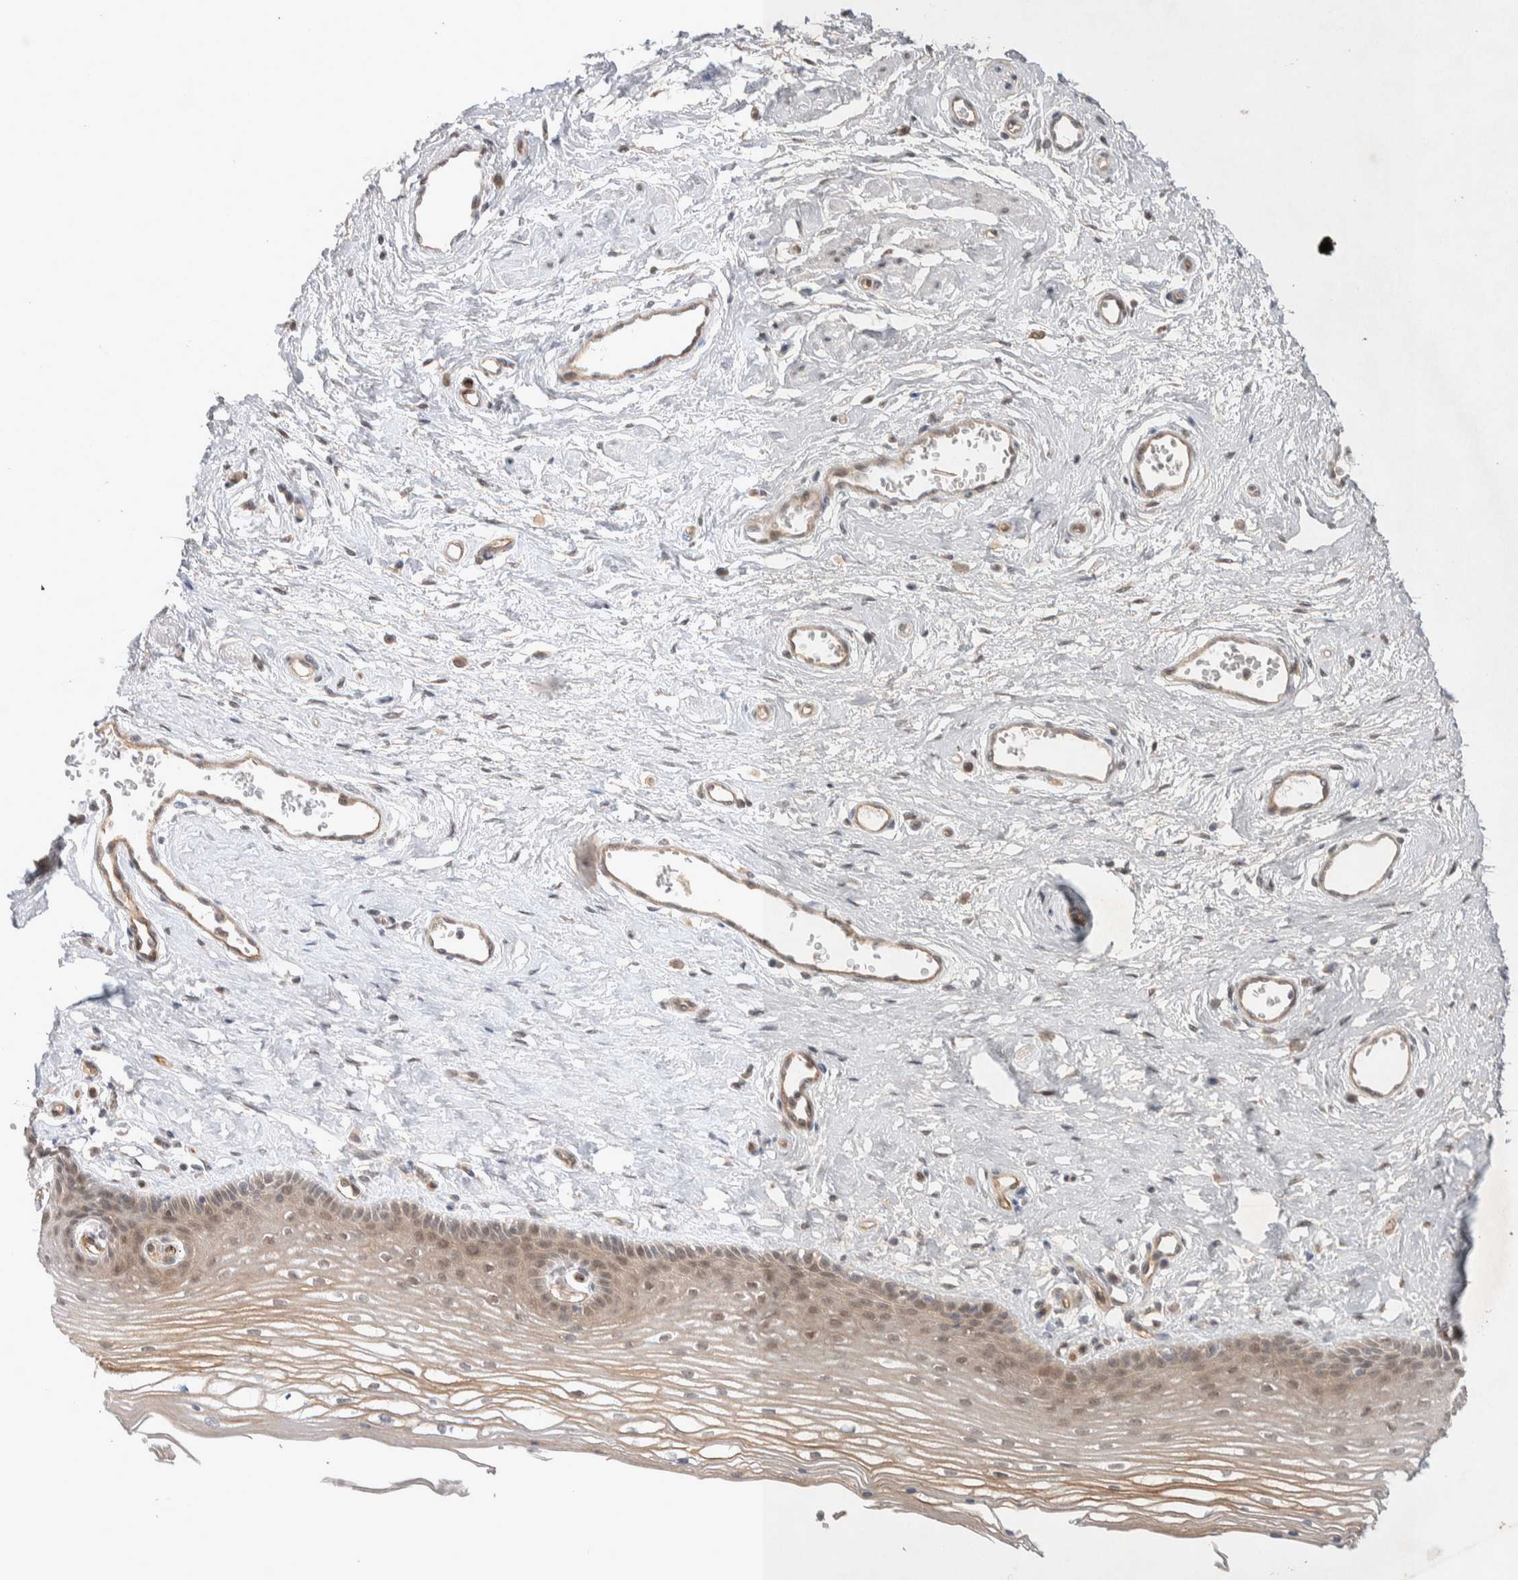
{"staining": {"intensity": "moderate", "quantity": ">75%", "location": "cytoplasmic/membranous,nuclear"}, "tissue": "vagina", "cell_type": "Squamous epithelial cells", "image_type": "normal", "snomed": [{"axis": "morphology", "description": "Normal tissue, NOS"}, {"axis": "topography", "description": "Vagina"}], "caption": "A histopathology image showing moderate cytoplasmic/membranous,nuclear expression in approximately >75% of squamous epithelial cells in benign vagina, as visualized by brown immunohistochemical staining.", "gene": "ZNF704", "patient": {"sex": "female", "age": 46}}